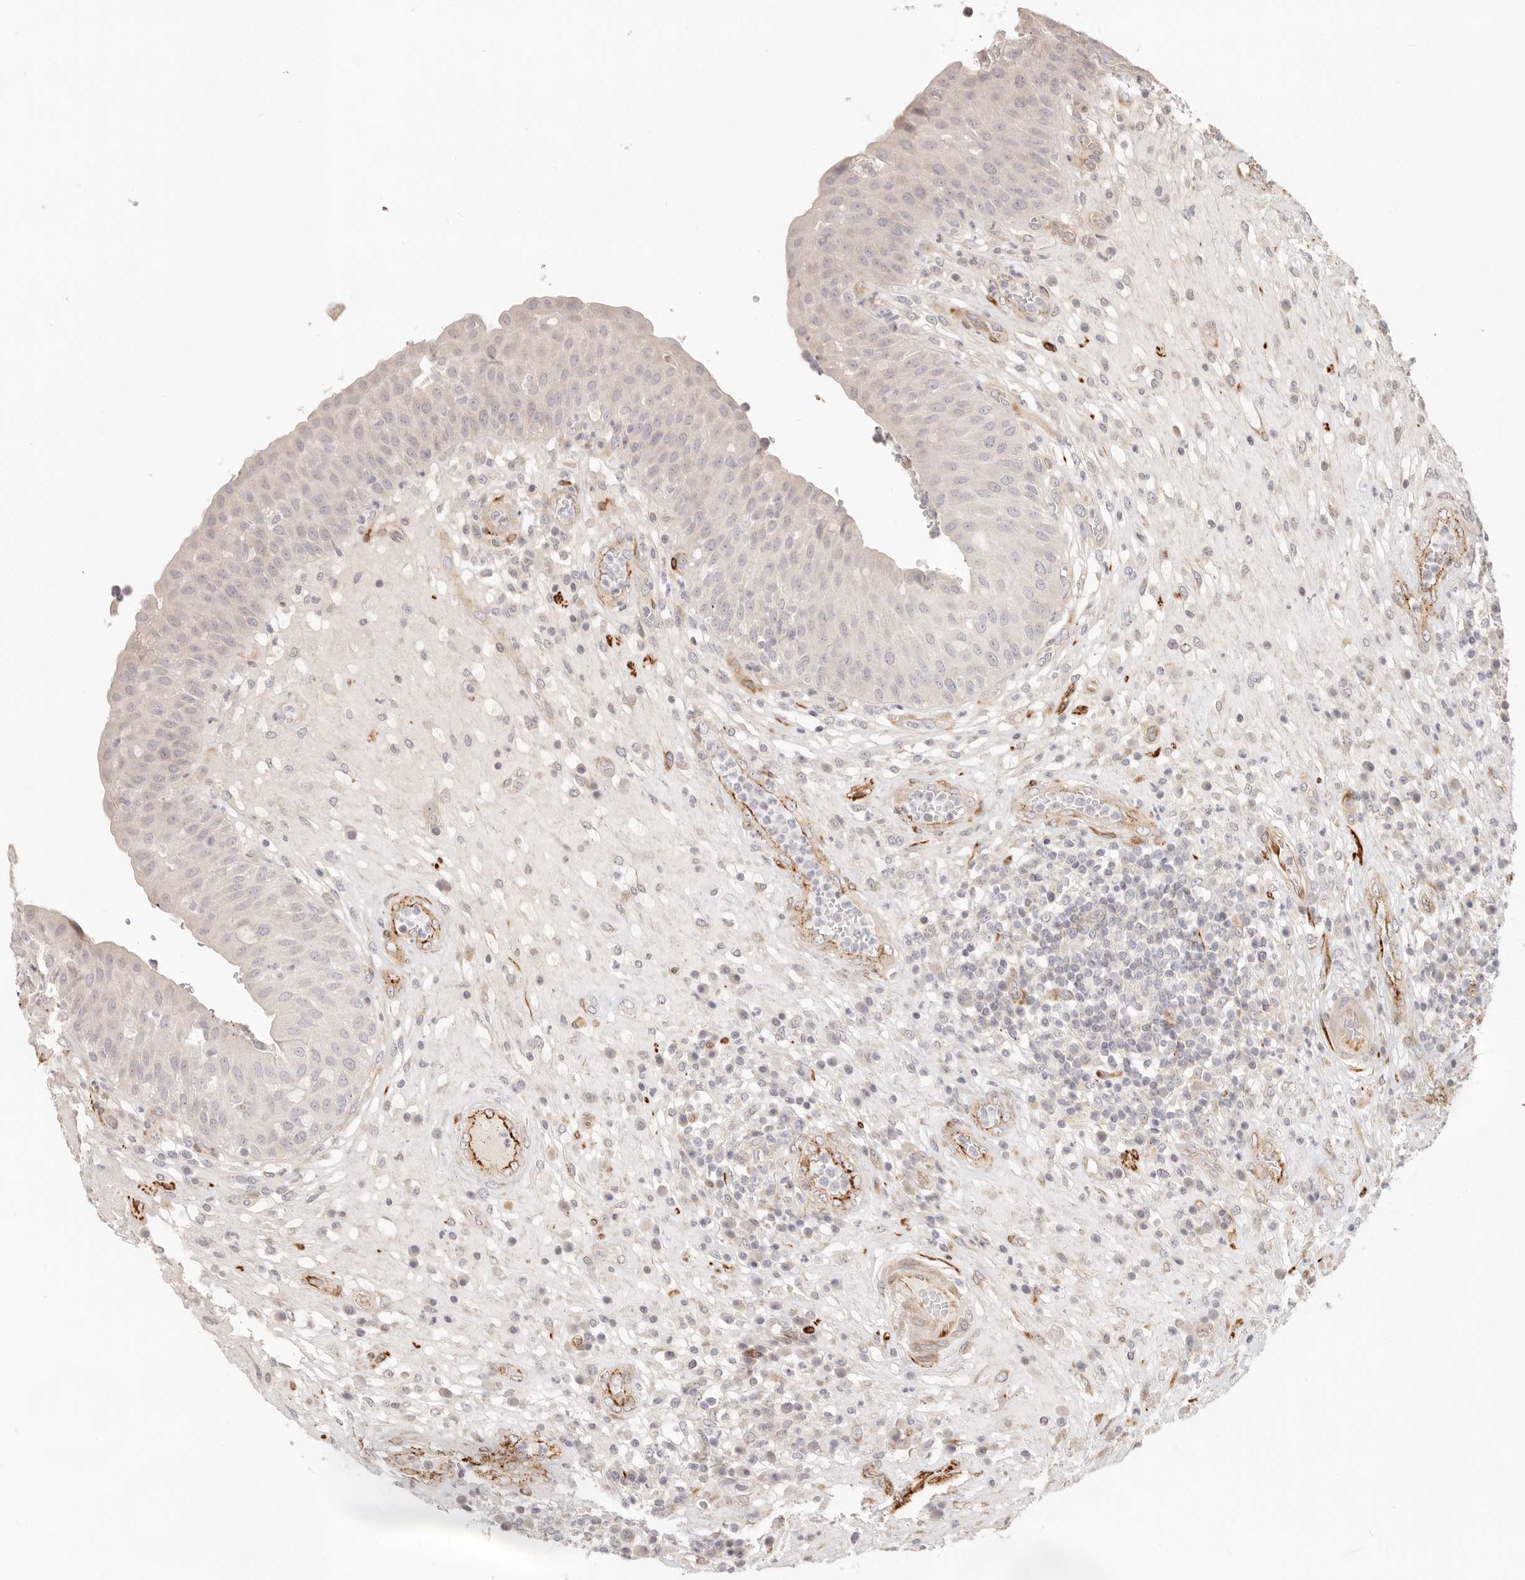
{"staining": {"intensity": "moderate", "quantity": "<25%", "location": "cytoplasmic/membranous"}, "tissue": "urinary bladder", "cell_type": "Urothelial cells", "image_type": "normal", "snomed": [{"axis": "morphology", "description": "Normal tissue, NOS"}, {"axis": "topography", "description": "Urinary bladder"}], "caption": "Immunohistochemical staining of normal urinary bladder reveals moderate cytoplasmic/membranous protein expression in about <25% of urothelial cells. The staining was performed using DAB, with brown indicating positive protein expression. Nuclei are stained blue with hematoxylin.", "gene": "SASS6", "patient": {"sex": "female", "age": 62}}